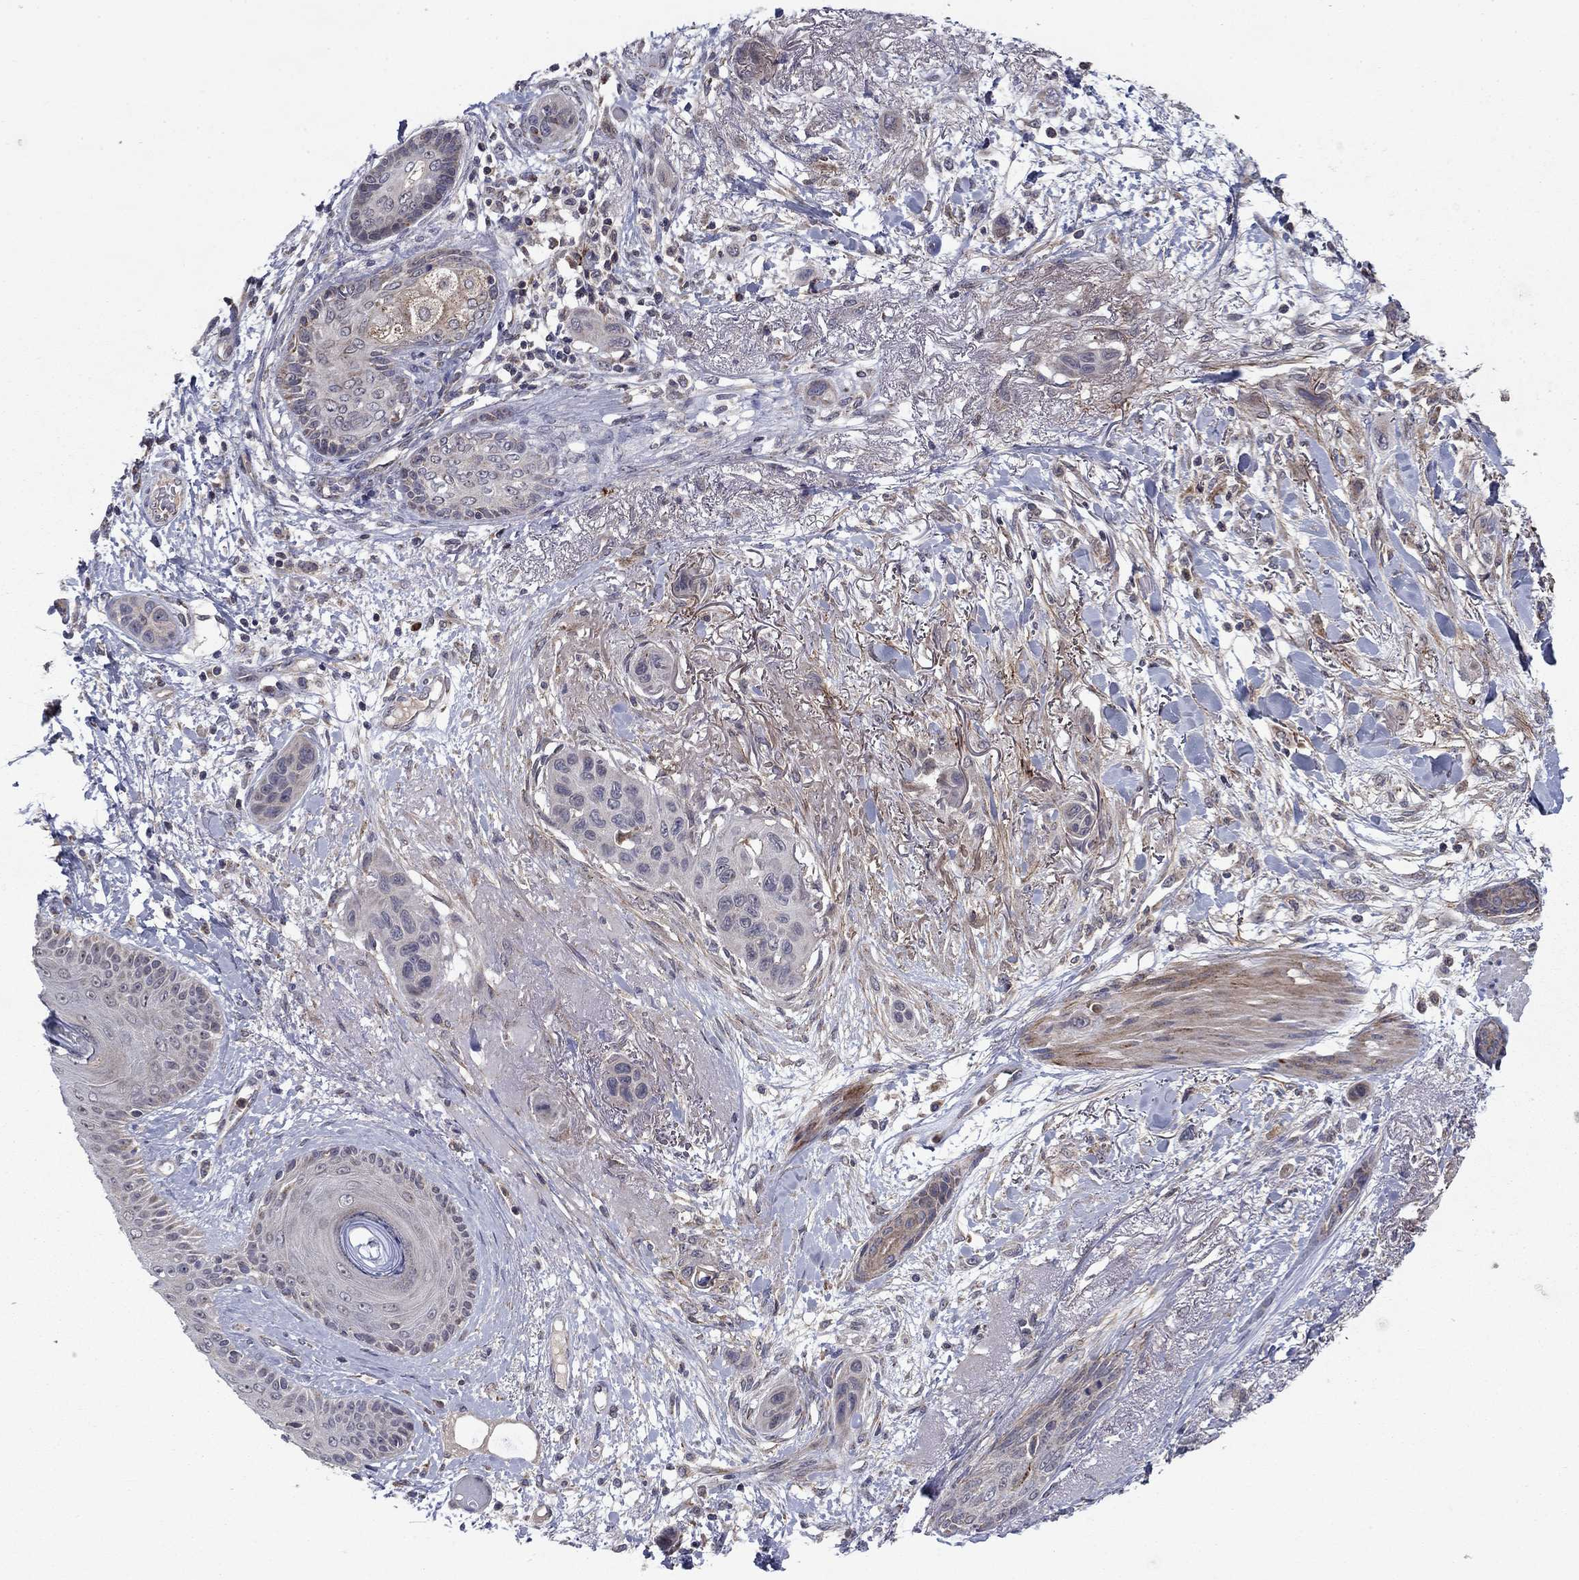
{"staining": {"intensity": "weak", "quantity": "<25%", "location": "cytoplasmic/membranous"}, "tissue": "skin cancer", "cell_type": "Tumor cells", "image_type": "cancer", "snomed": [{"axis": "morphology", "description": "Squamous cell carcinoma, NOS"}, {"axis": "topography", "description": "Skin"}], "caption": "High magnification brightfield microscopy of squamous cell carcinoma (skin) stained with DAB (brown) and counterstained with hematoxylin (blue): tumor cells show no significant positivity. (IHC, brightfield microscopy, high magnification).", "gene": "DOP1B", "patient": {"sex": "male", "age": 79}}